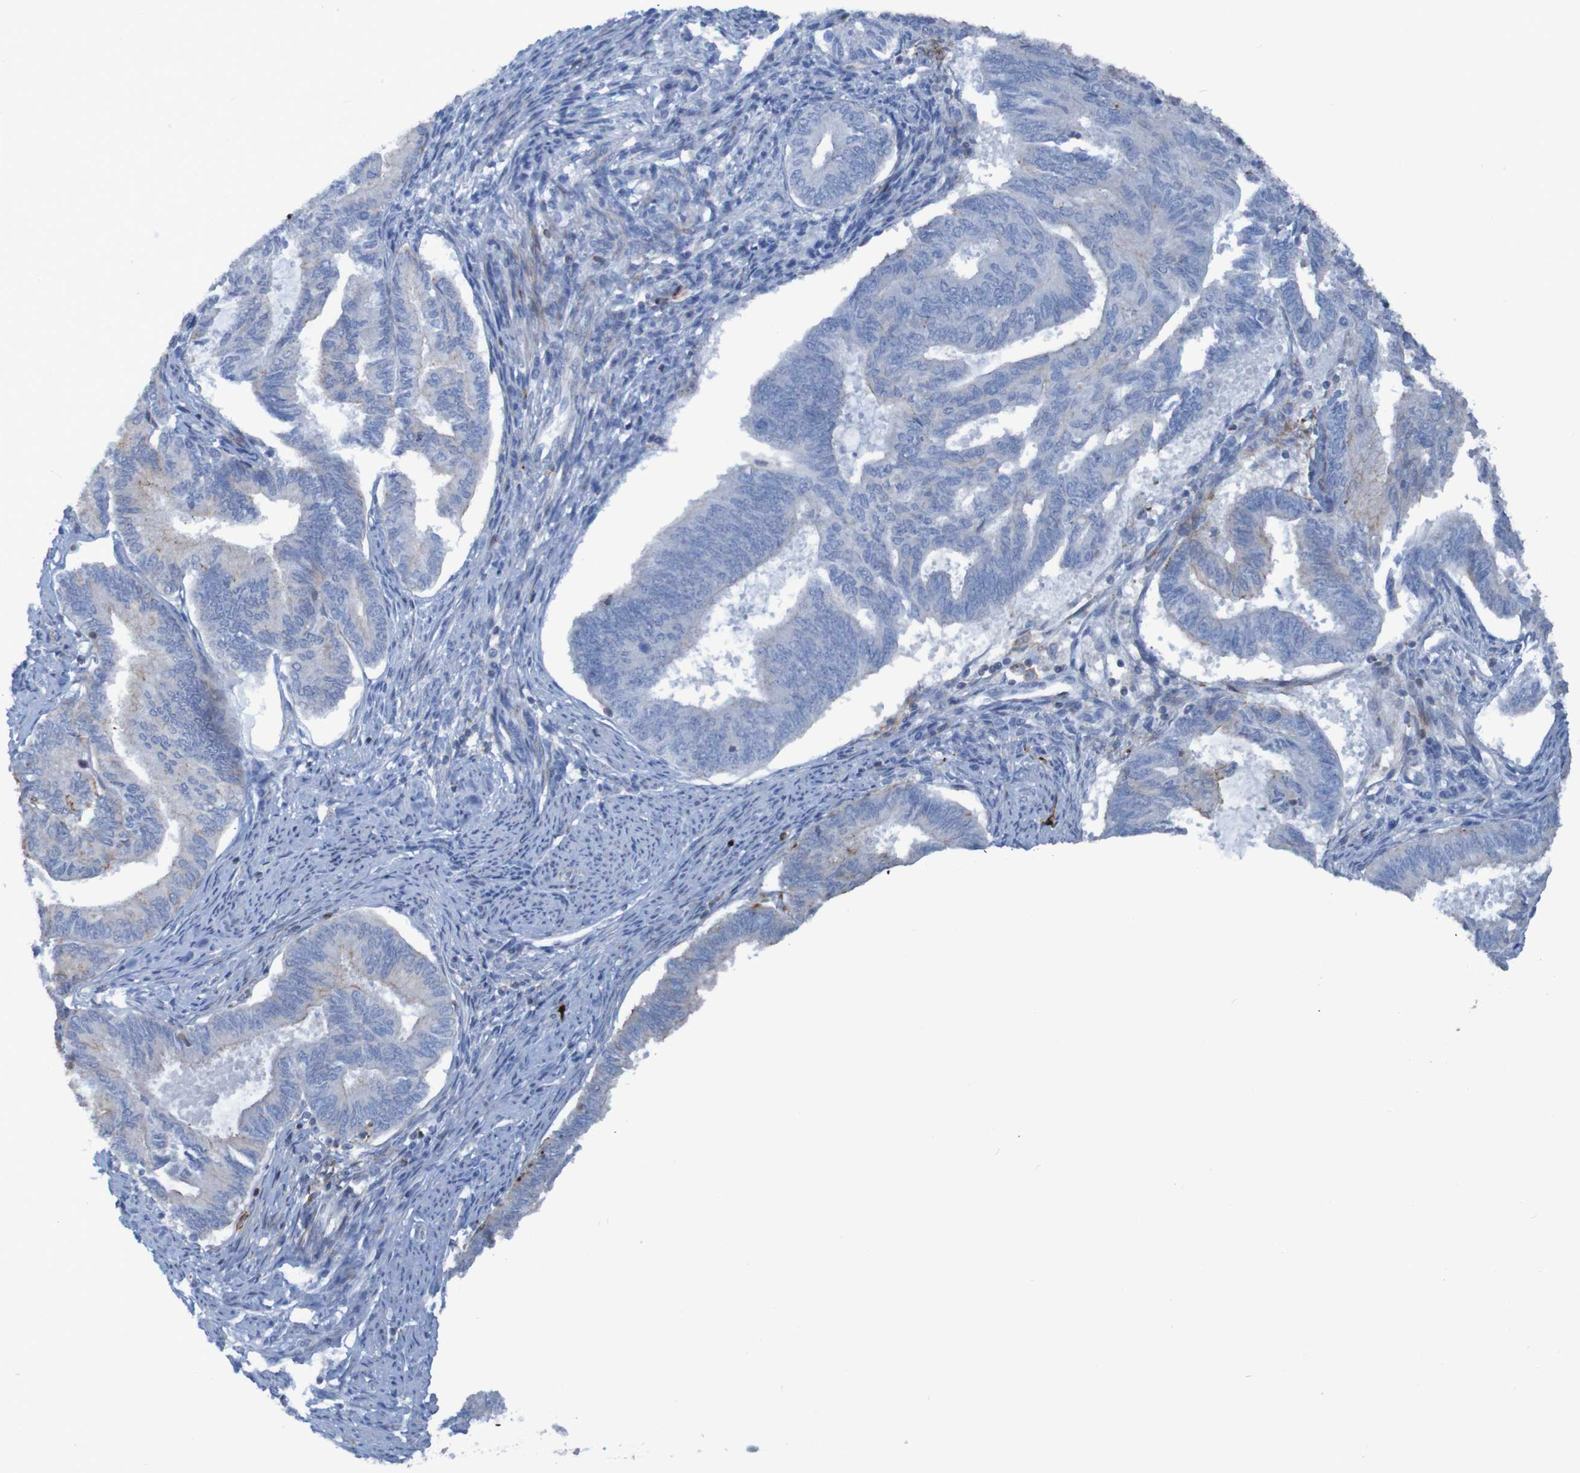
{"staining": {"intensity": "negative", "quantity": "none", "location": "none"}, "tissue": "endometrial cancer", "cell_type": "Tumor cells", "image_type": "cancer", "snomed": [{"axis": "morphology", "description": "Adenocarcinoma, NOS"}, {"axis": "topography", "description": "Endometrium"}], "caption": "There is no significant staining in tumor cells of endometrial cancer. (Brightfield microscopy of DAB IHC at high magnification).", "gene": "RNF182", "patient": {"sex": "female", "age": 86}}